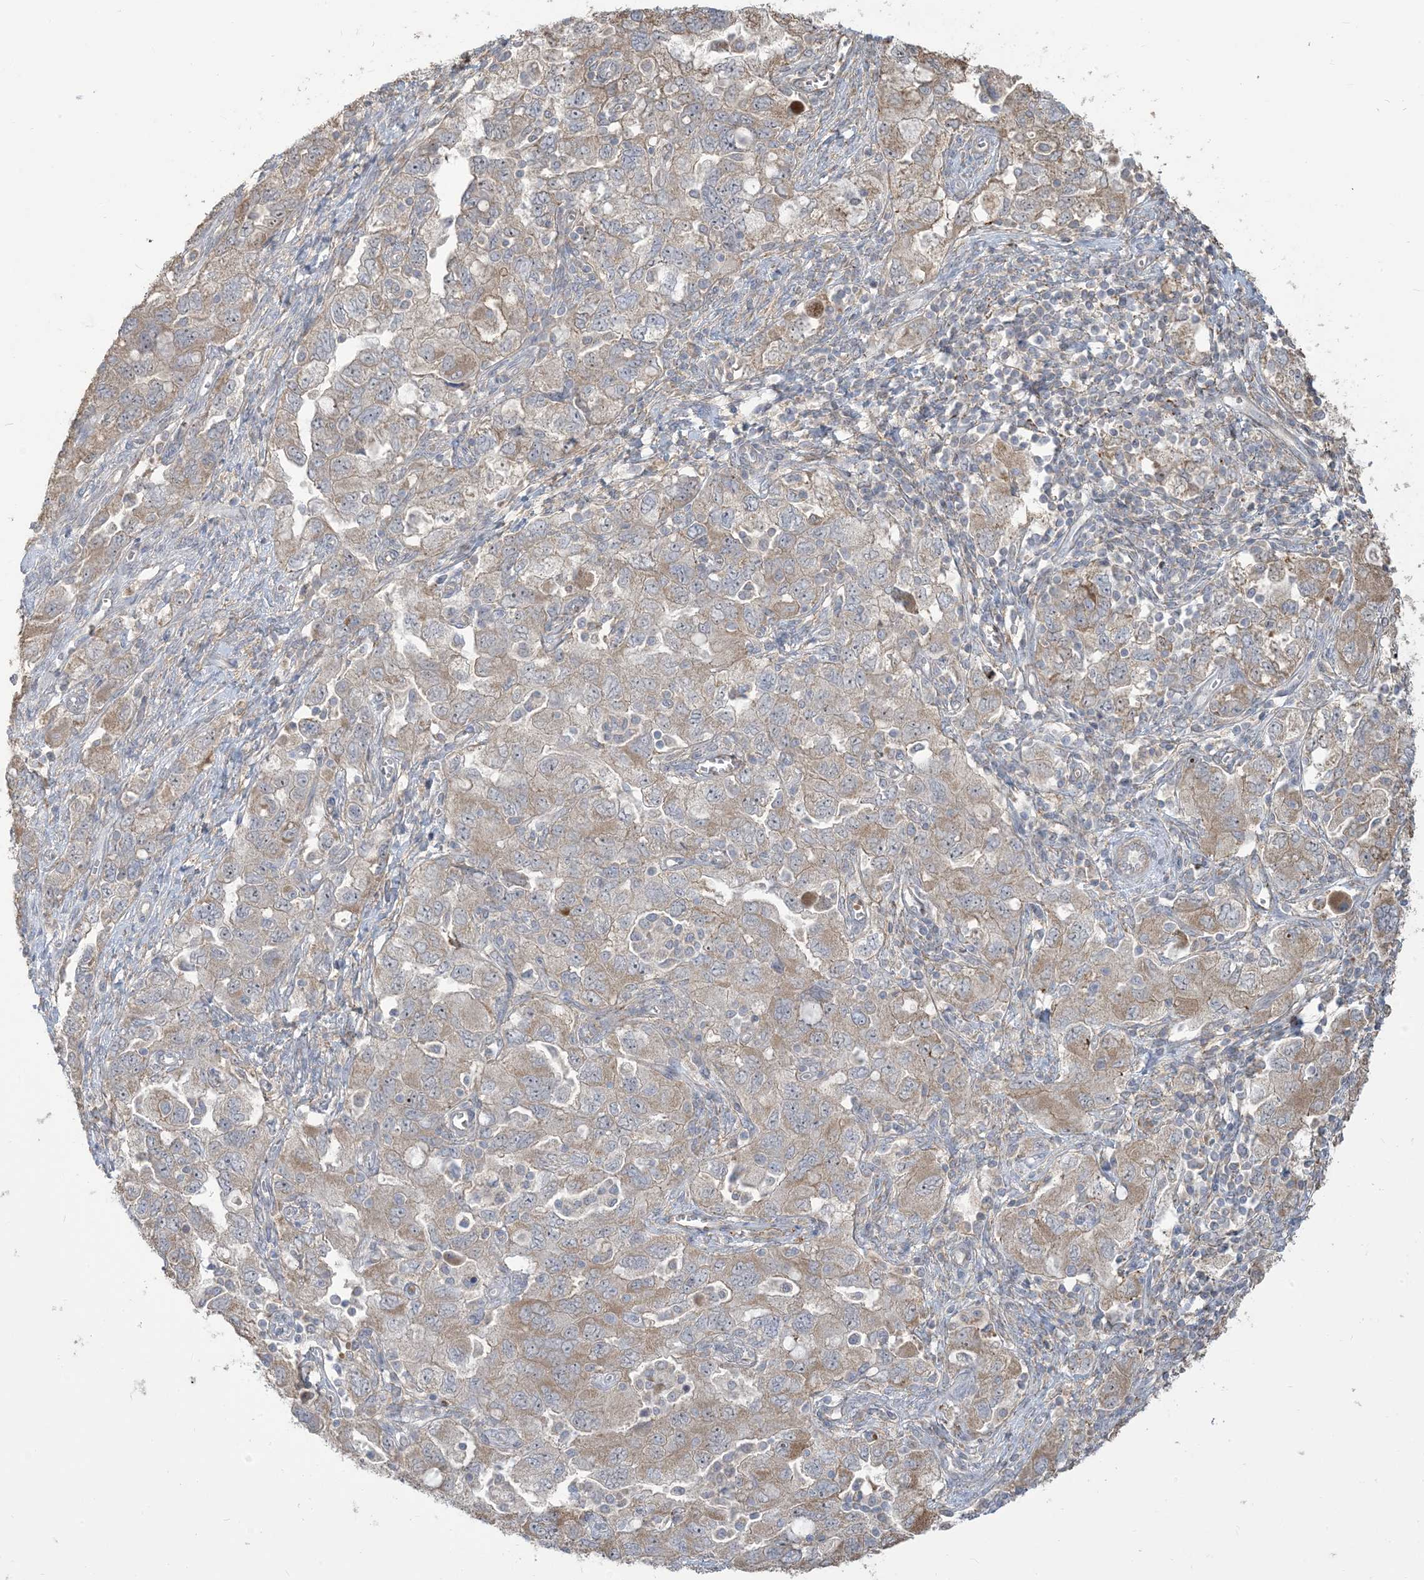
{"staining": {"intensity": "weak", "quantity": "25%-75%", "location": "cytoplasmic/membranous"}, "tissue": "ovarian cancer", "cell_type": "Tumor cells", "image_type": "cancer", "snomed": [{"axis": "morphology", "description": "Carcinoma, NOS"}, {"axis": "morphology", "description": "Cystadenocarcinoma, serous, NOS"}, {"axis": "topography", "description": "Ovary"}], "caption": "A low amount of weak cytoplasmic/membranous expression is appreciated in about 25%-75% of tumor cells in serous cystadenocarcinoma (ovarian) tissue.", "gene": "KLHL18", "patient": {"sex": "female", "age": 69}}